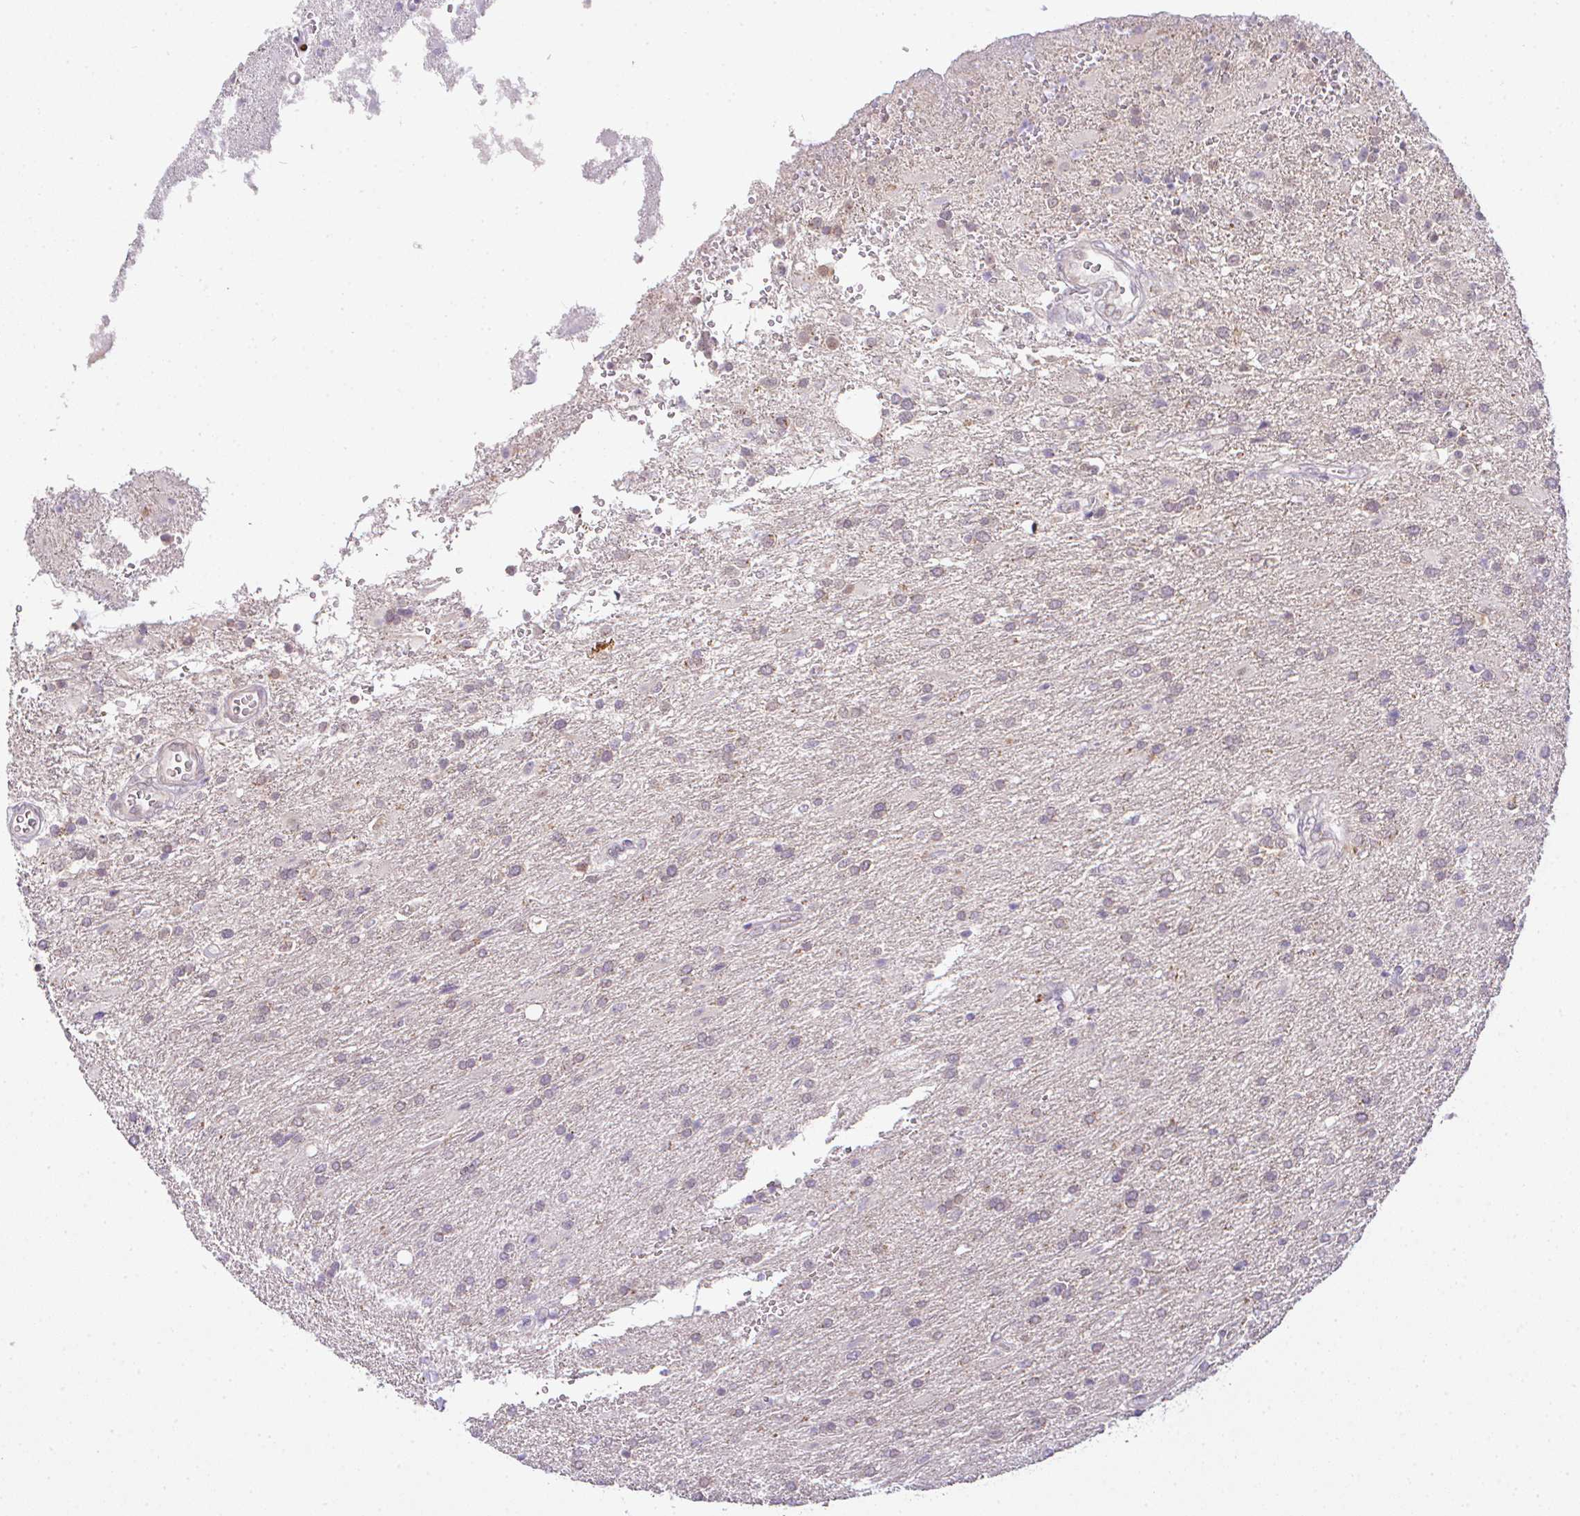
{"staining": {"intensity": "negative", "quantity": "none", "location": "none"}, "tissue": "glioma", "cell_type": "Tumor cells", "image_type": "cancer", "snomed": [{"axis": "morphology", "description": "Glioma, malignant, High grade"}, {"axis": "topography", "description": "Brain"}], "caption": "This is a micrograph of immunohistochemistry staining of malignant glioma (high-grade), which shows no expression in tumor cells.", "gene": "CSE1L", "patient": {"sex": "male", "age": 56}}